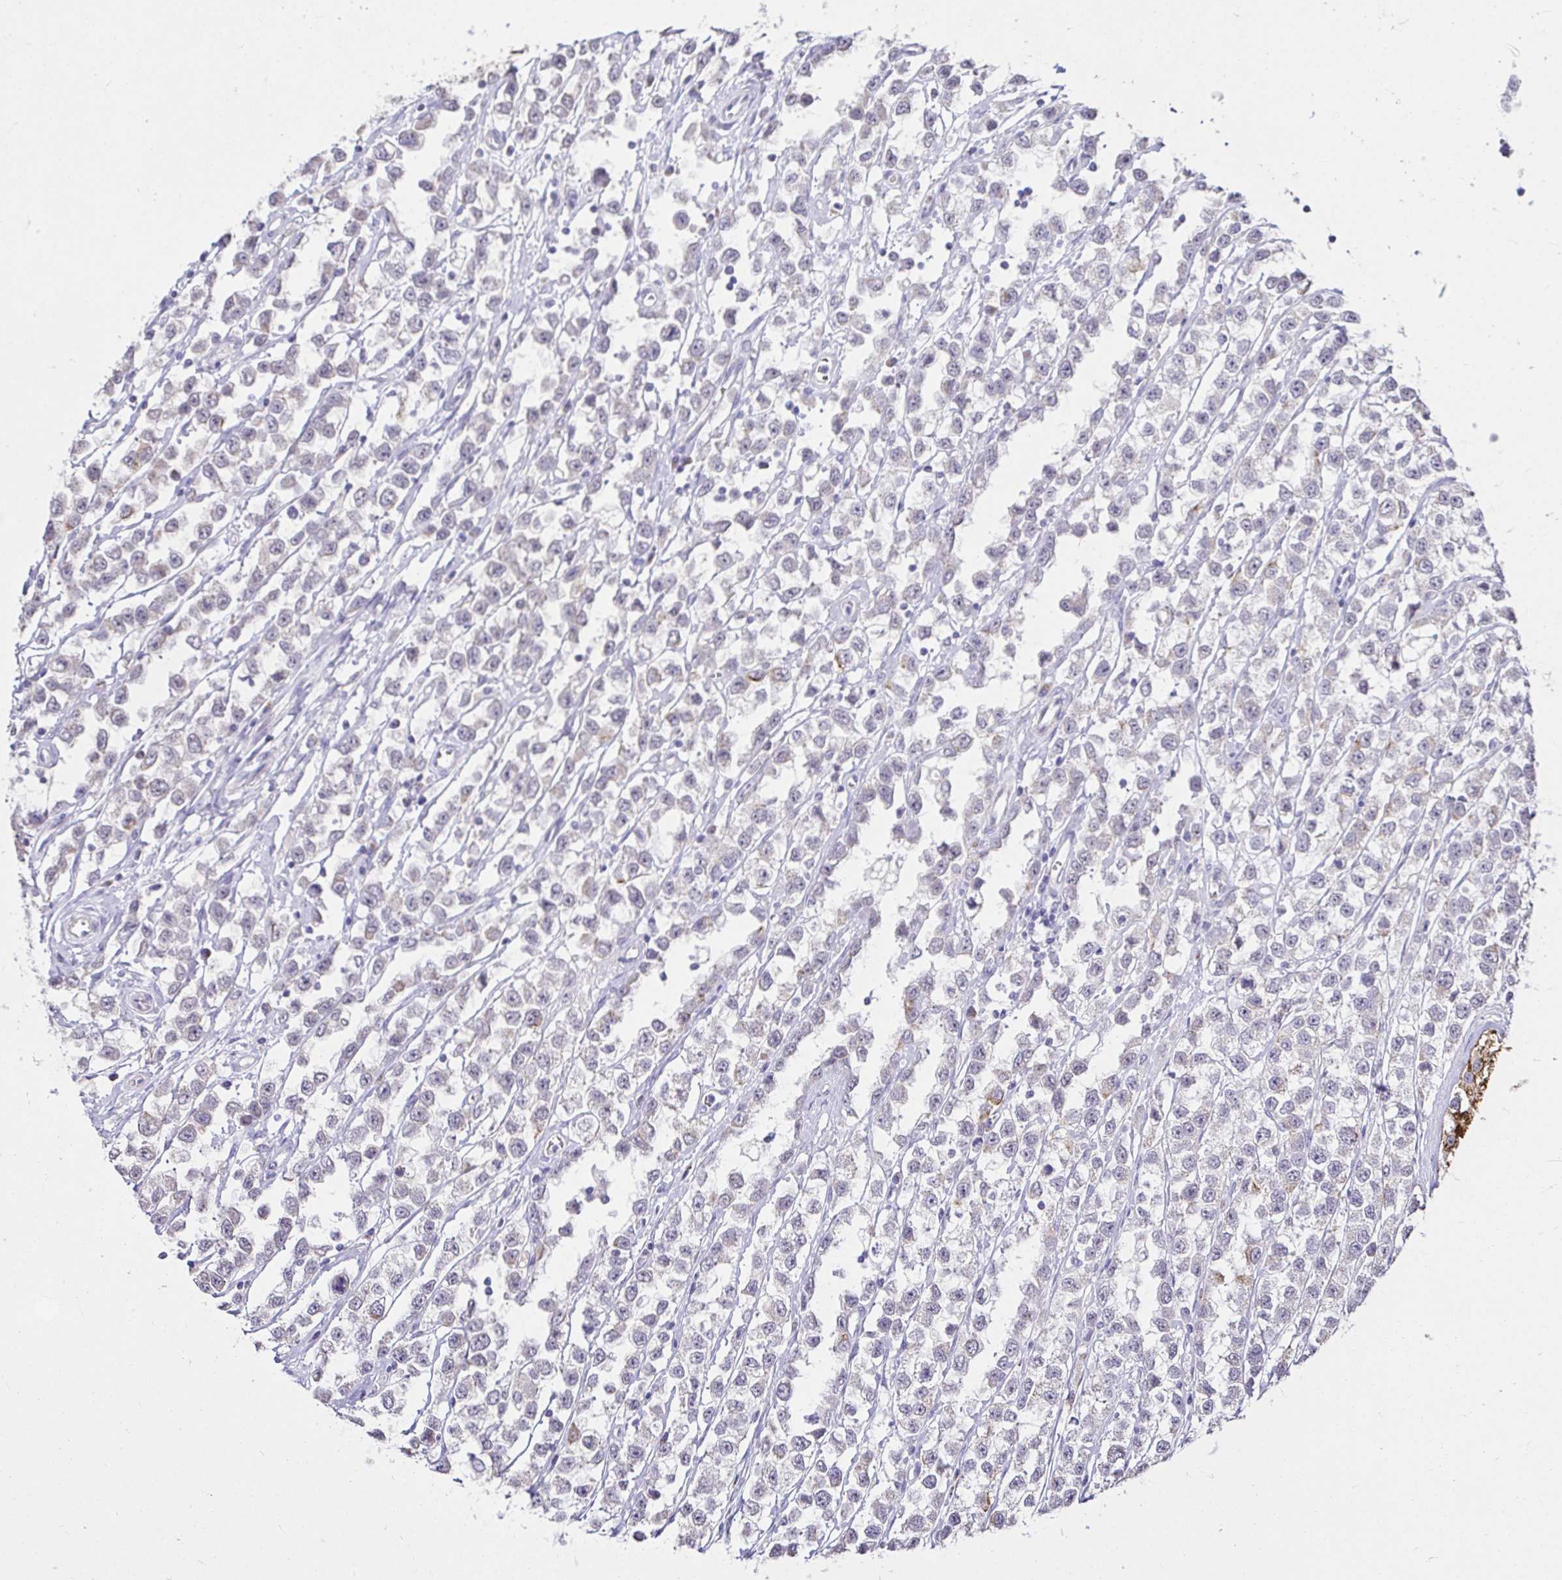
{"staining": {"intensity": "negative", "quantity": "none", "location": "none"}, "tissue": "testis cancer", "cell_type": "Tumor cells", "image_type": "cancer", "snomed": [{"axis": "morphology", "description": "Seminoma, NOS"}, {"axis": "topography", "description": "Testis"}], "caption": "Immunohistochemistry photomicrograph of neoplastic tissue: testis seminoma stained with DAB demonstrates no significant protein staining in tumor cells.", "gene": "KIAA1210", "patient": {"sex": "male", "age": 34}}